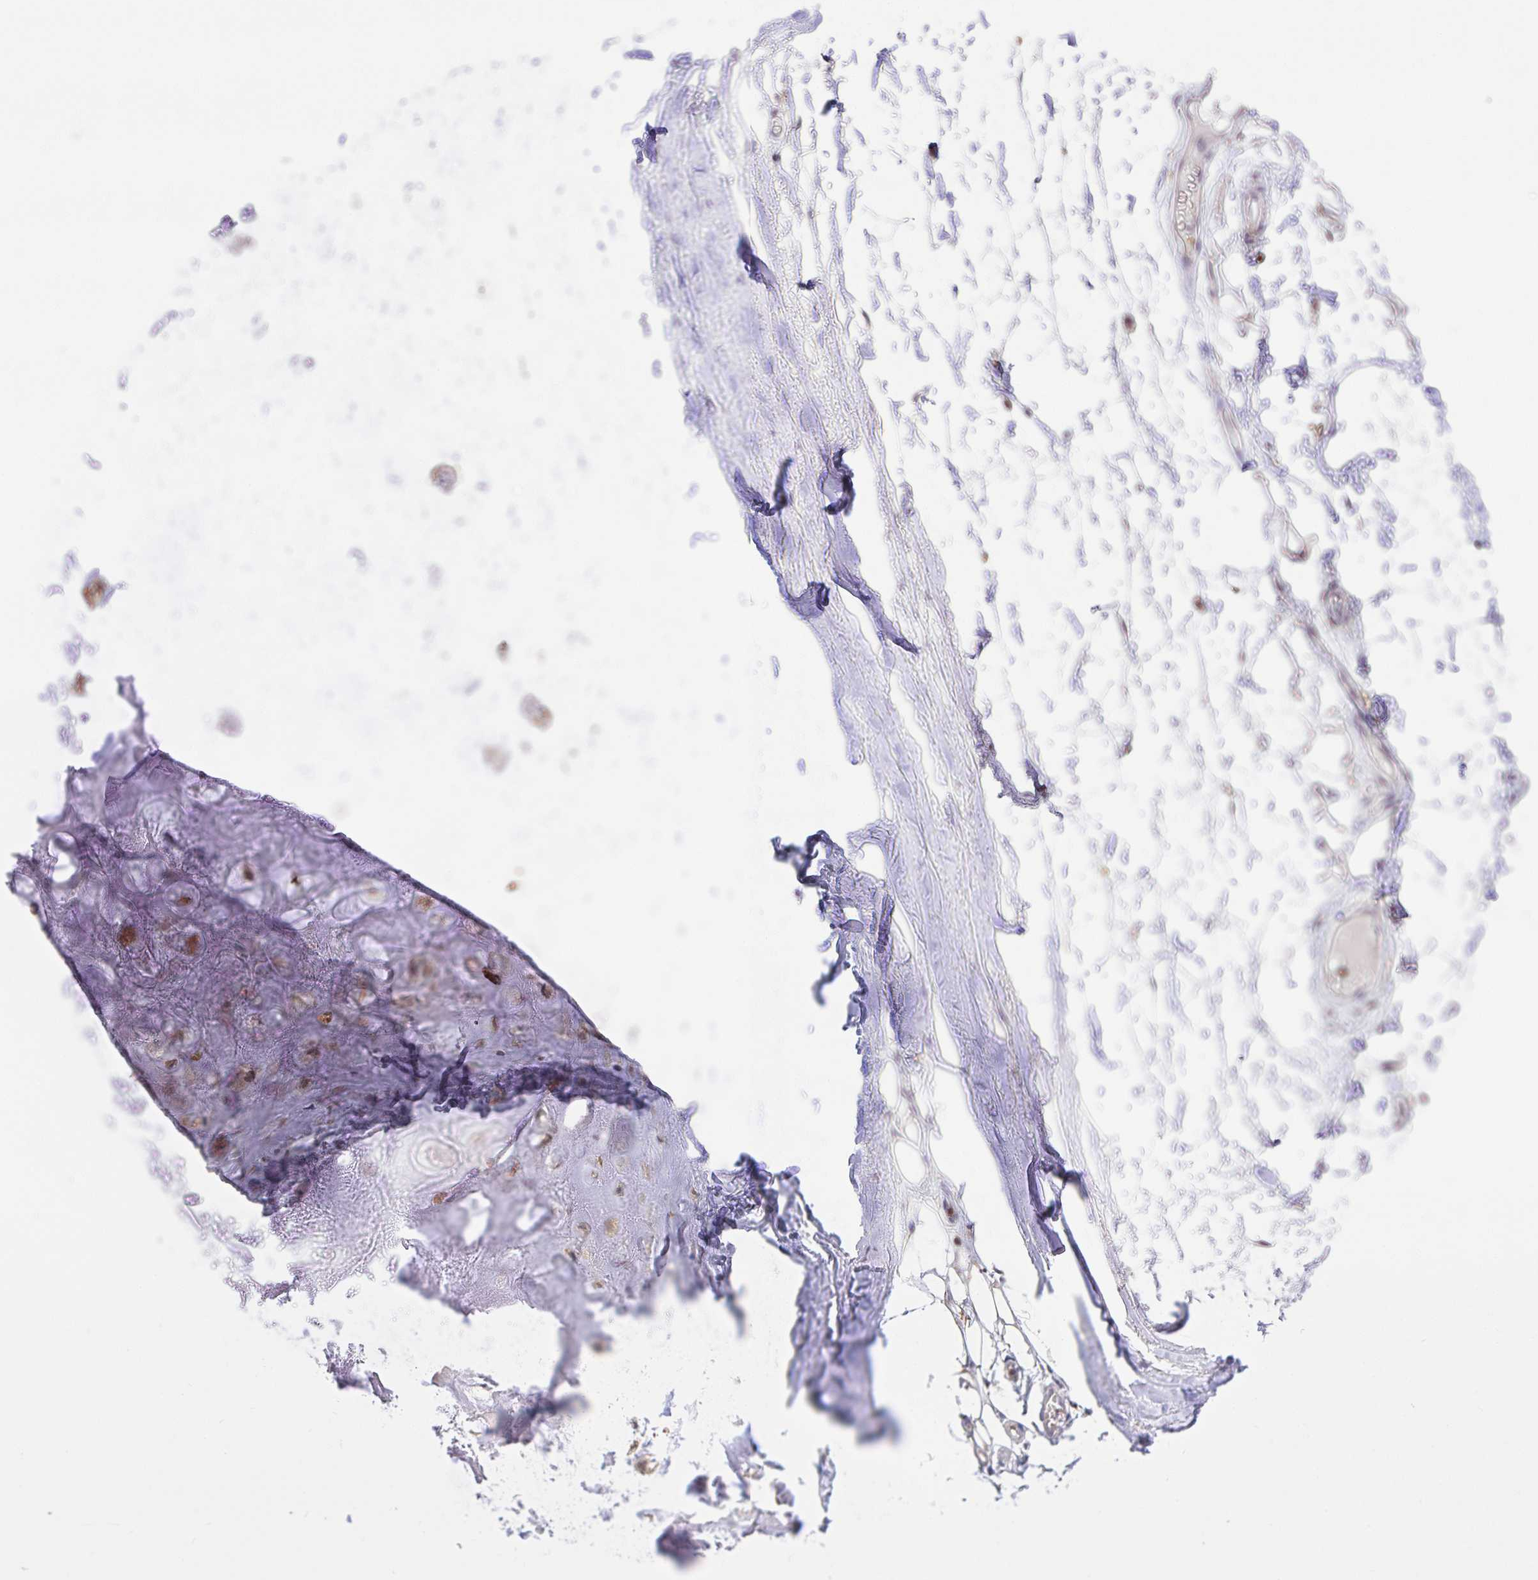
{"staining": {"intensity": "negative", "quantity": "none", "location": "none"}, "tissue": "adipose tissue", "cell_type": "Adipocytes", "image_type": "normal", "snomed": [{"axis": "morphology", "description": "Normal tissue, NOS"}, {"axis": "topography", "description": "Lymph node"}, {"axis": "topography", "description": "Cartilage tissue"}, {"axis": "topography", "description": "Nasopharynx"}], "caption": "The histopathology image exhibits no significant positivity in adipocytes of adipose tissue.", "gene": "SKAP1", "patient": {"sex": "male", "age": 63}}